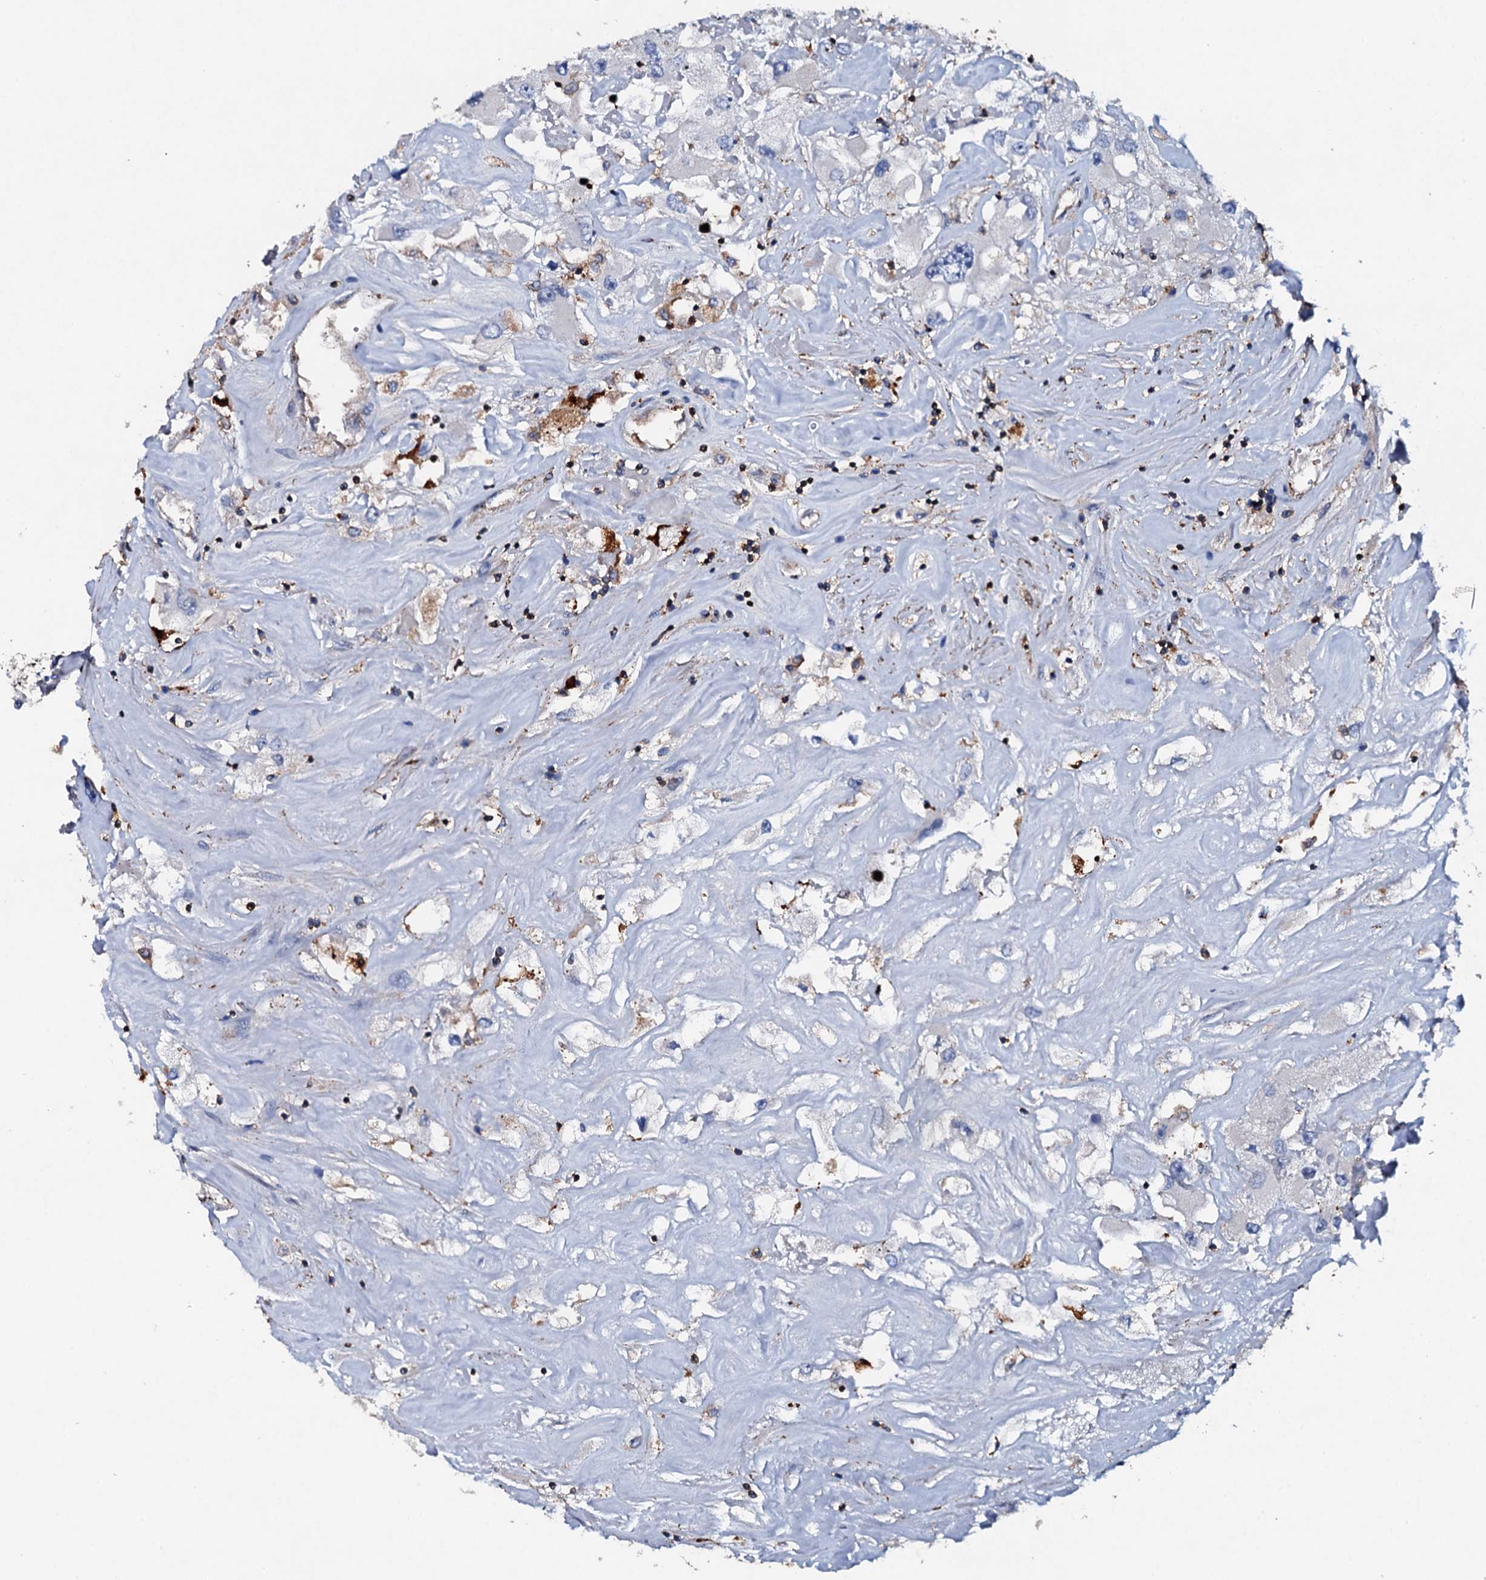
{"staining": {"intensity": "negative", "quantity": "none", "location": "none"}, "tissue": "renal cancer", "cell_type": "Tumor cells", "image_type": "cancer", "snomed": [{"axis": "morphology", "description": "Adenocarcinoma, NOS"}, {"axis": "topography", "description": "Kidney"}], "caption": "Renal cancer (adenocarcinoma) stained for a protein using IHC shows no expression tumor cells.", "gene": "MS4A4E", "patient": {"sex": "female", "age": 52}}